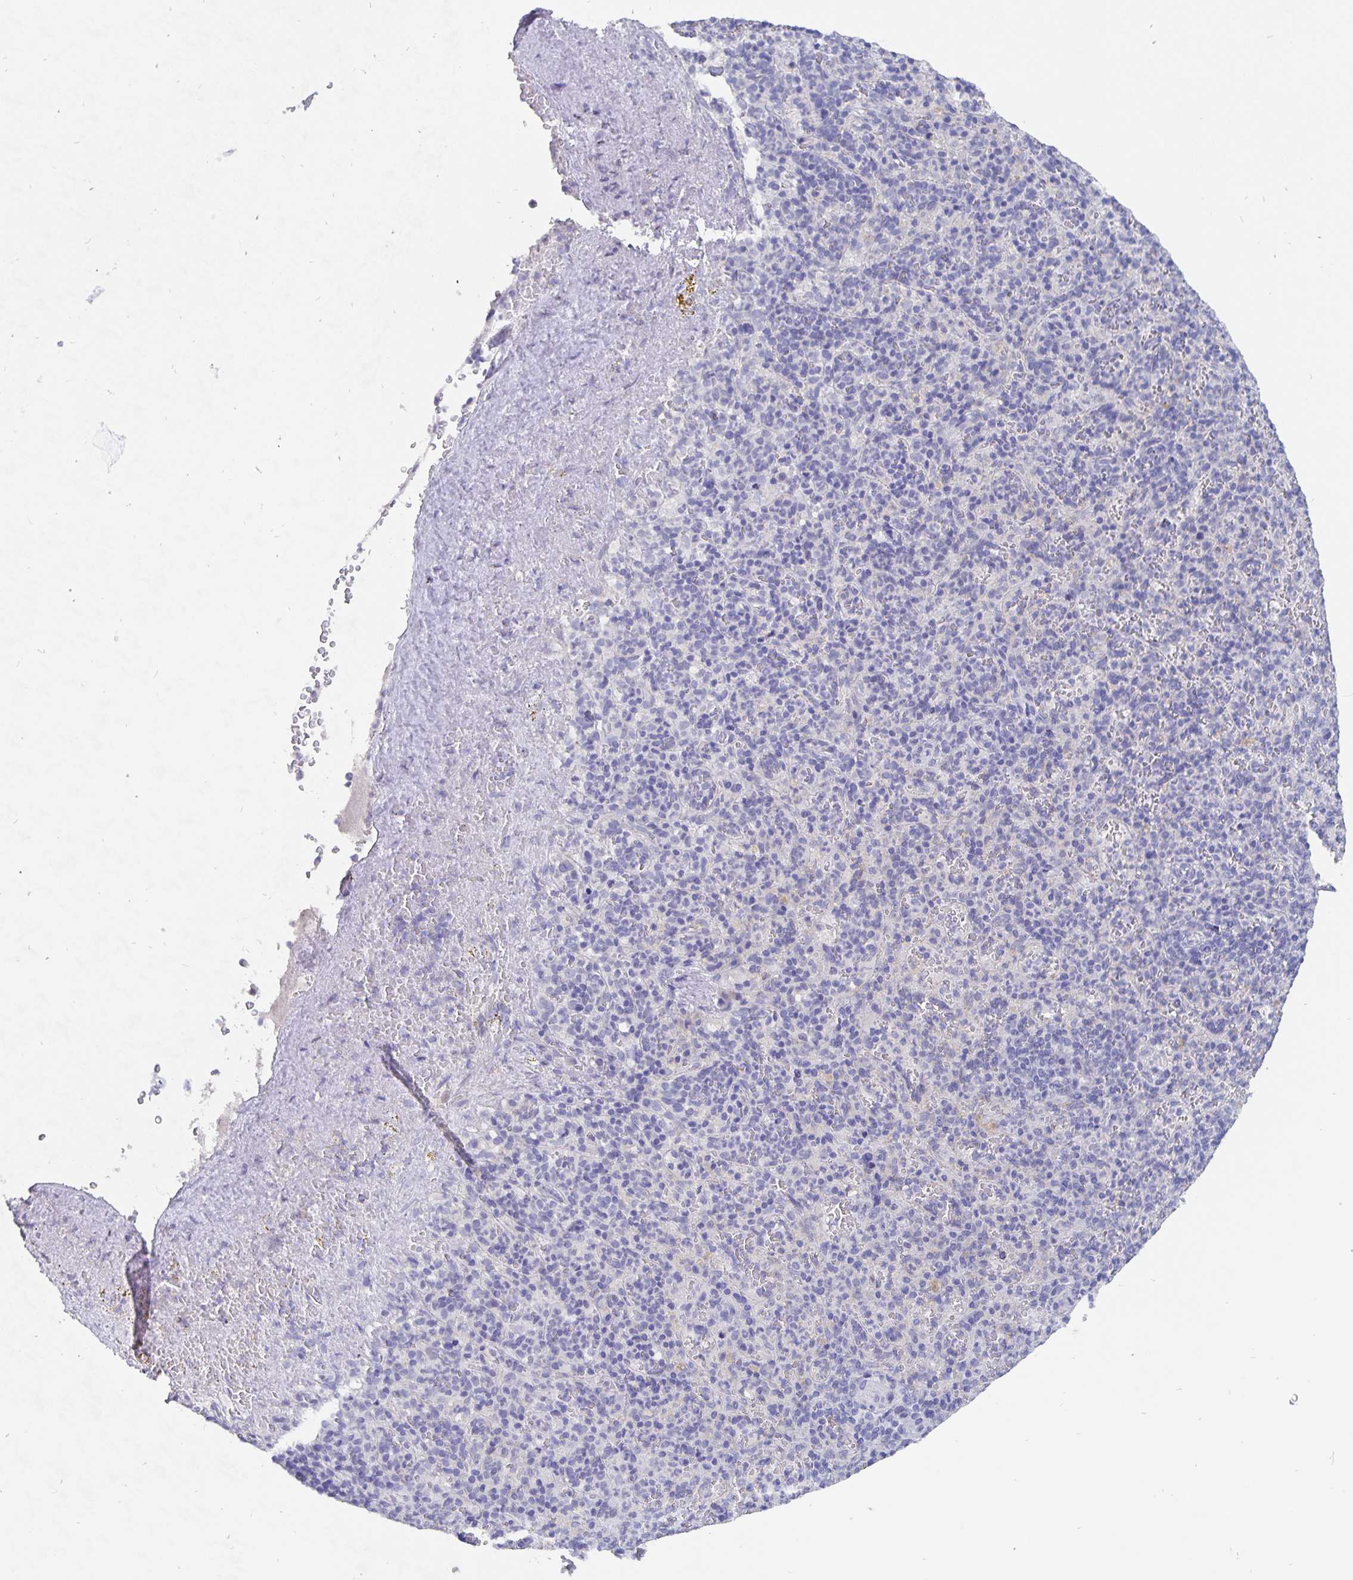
{"staining": {"intensity": "negative", "quantity": "none", "location": "none"}, "tissue": "spleen", "cell_type": "Cells in red pulp", "image_type": "normal", "snomed": [{"axis": "morphology", "description": "Normal tissue, NOS"}, {"axis": "topography", "description": "Spleen"}], "caption": "The histopathology image demonstrates no significant staining in cells in red pulp of spleen.", "gene": "SMOC1", "patient": {"sex": "female", "age": 74}}